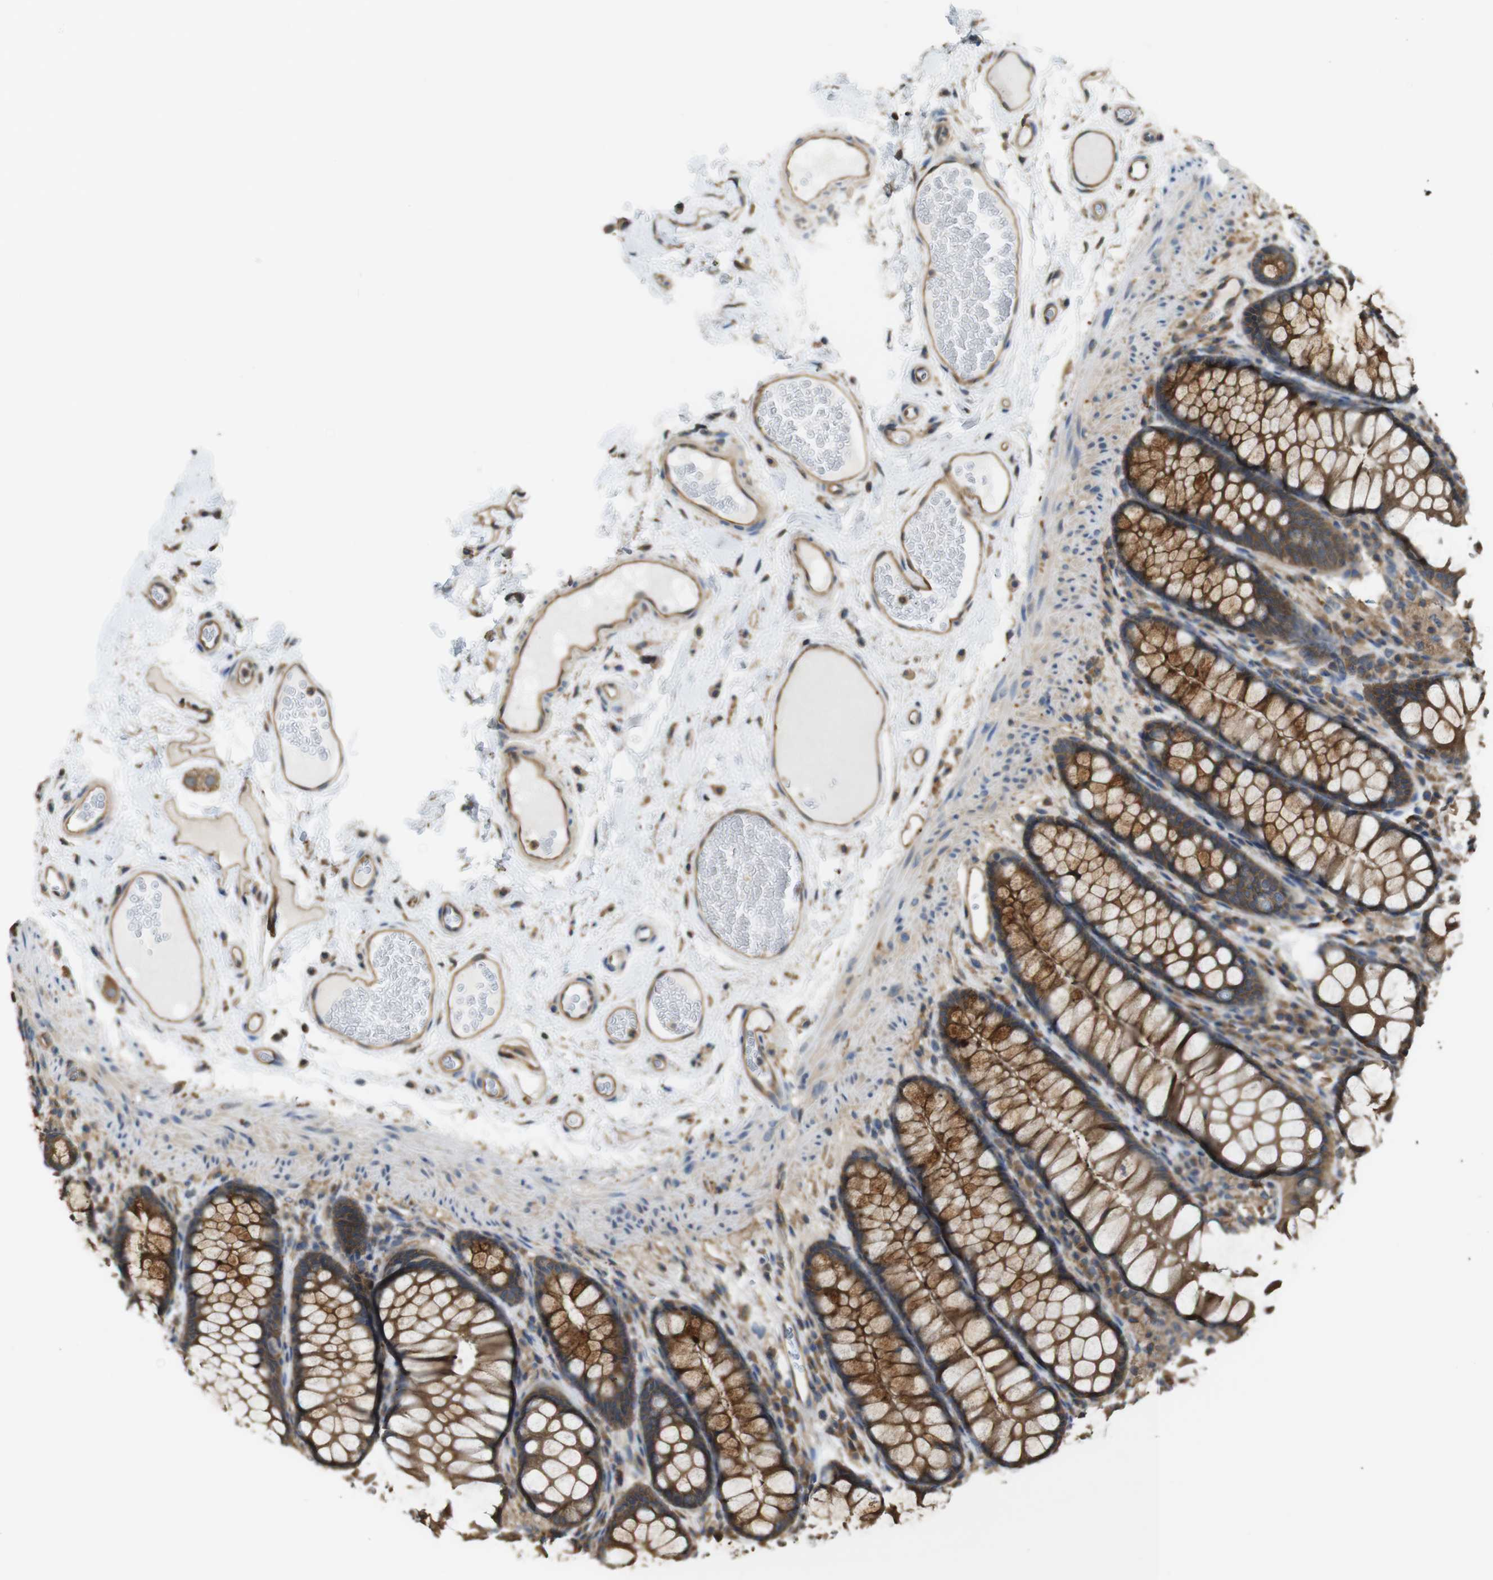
{"staining": {"intensity": "moderate", "quantity": ">75%", "location": "cytoplasmic/membranous"}, "tissue": "colon", "cell_type": "Endothelial cells", "image_type": "normal", "snomed": [{"axis": "morphology", "description": "Normal tissue, NOS"}, {"axis": "topography", "description": "Colon"}], "caption": "Colon stained with immunohistochemistry (IHC) demonstrates moderate cytoplasmic/membranous staining in approximately >75% of endothelial cells. The staining was performed using DAB, with brown indicating positive protein expression. Nuclei are stained blue with hematoxylin.", "gene": "ARHGDIA", "patient": {"sex": "female", "age": 55}}